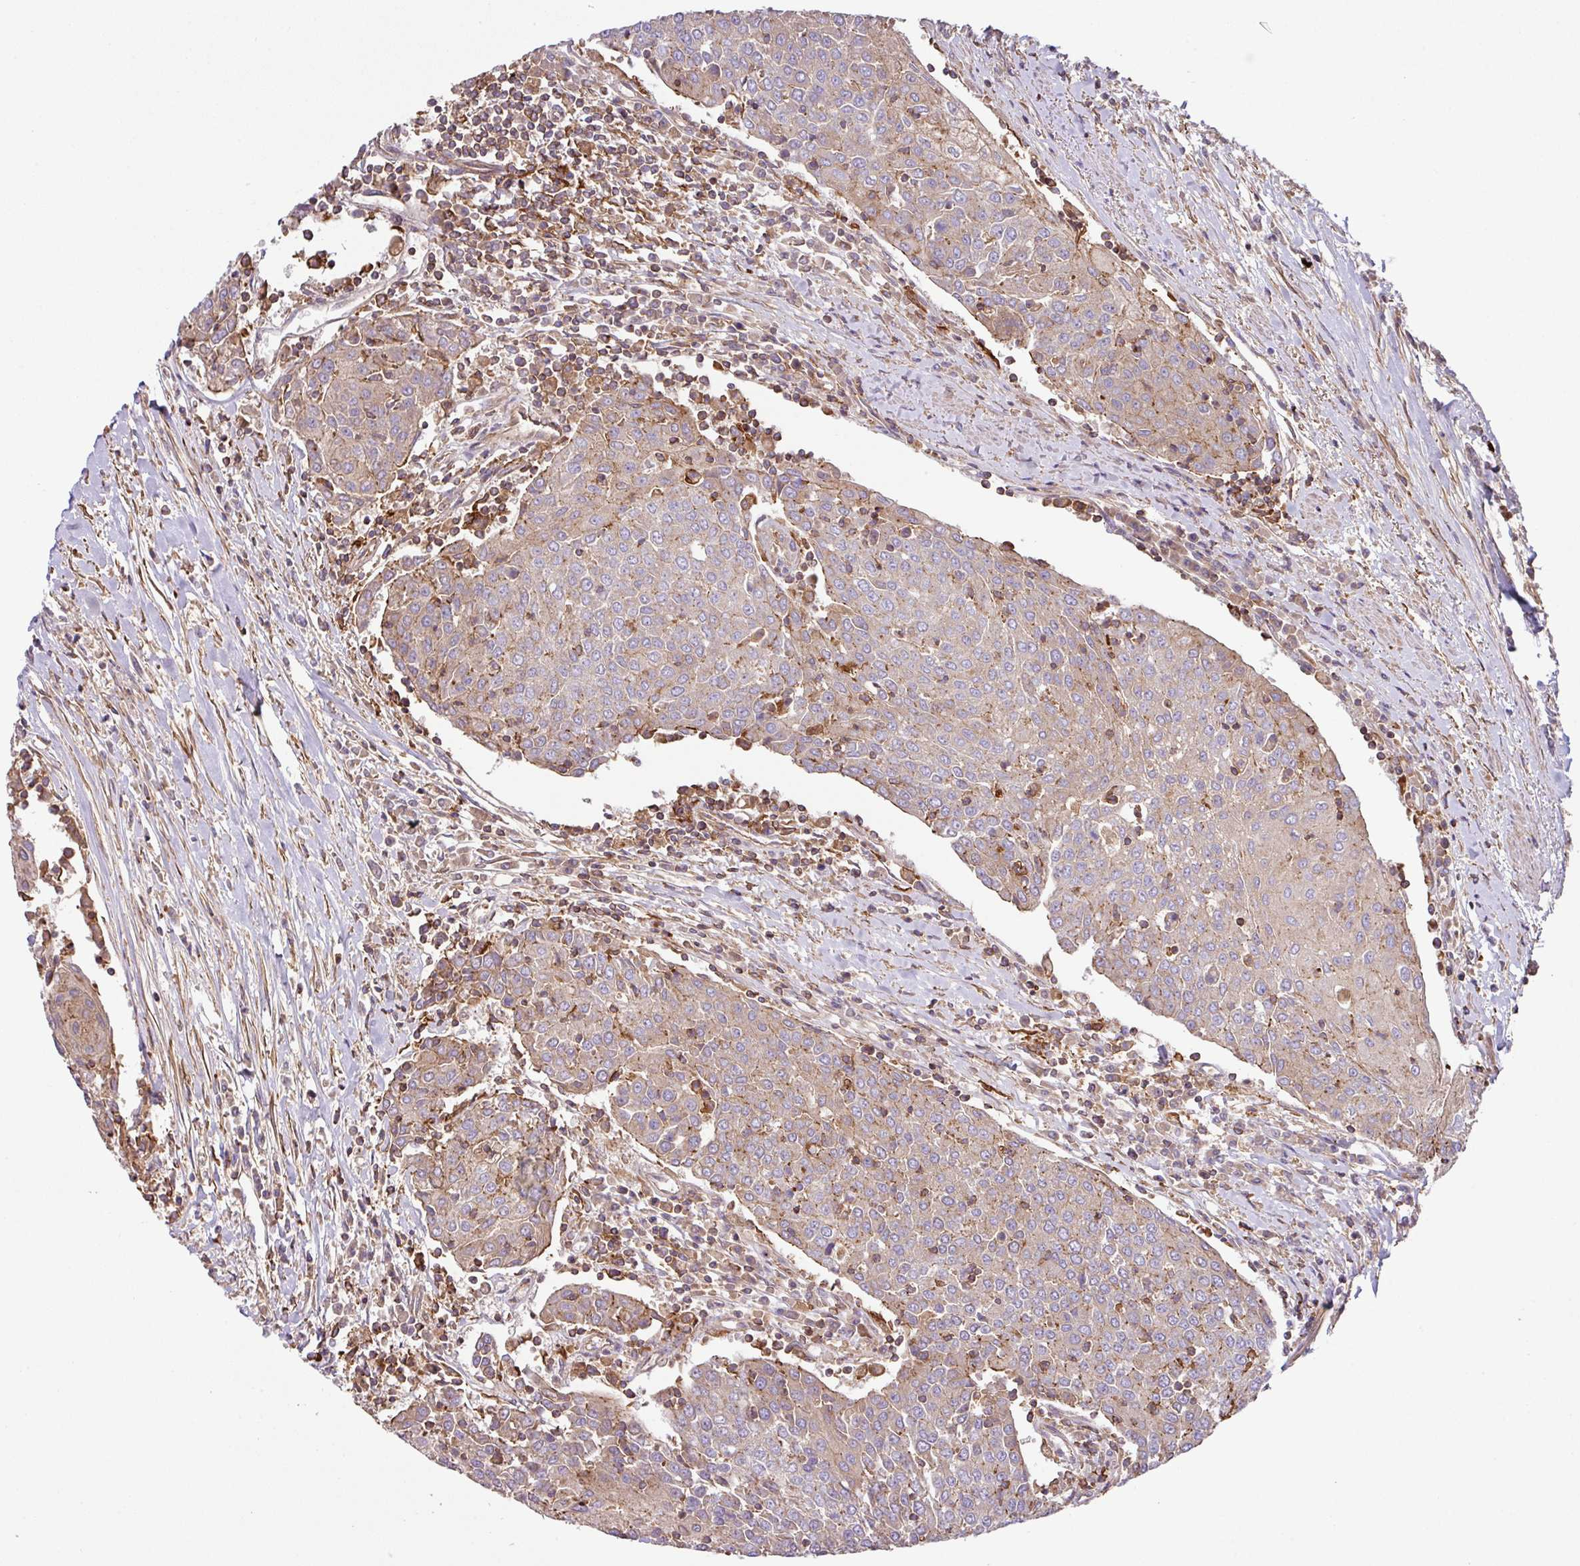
{"staining": {"intensity": "weak", "quantity": "25%-75%", "location": "cytoplasmic/membranous"}, "tissue": "urothelial cancer", "cell_type": "Tumor cells", "image_type": "cancer", "snomed": [{"axis": "morphology", "description": "Urothelial carcinoma, High grade"}, {"axis": "topography", "description": "Urinary bladder"}], "caption": "The histopathology image reveals immunohistochemical staining of urothelial carcinoma (high-grade). There is weak cytoplasmic/membranous staining is identified in about 25%-75% of tumor cells. (DAB IHC with brightfield microscopy, high magnification).", "gene": "RIC1", "patient": {"sex": "female", "age": 85}}